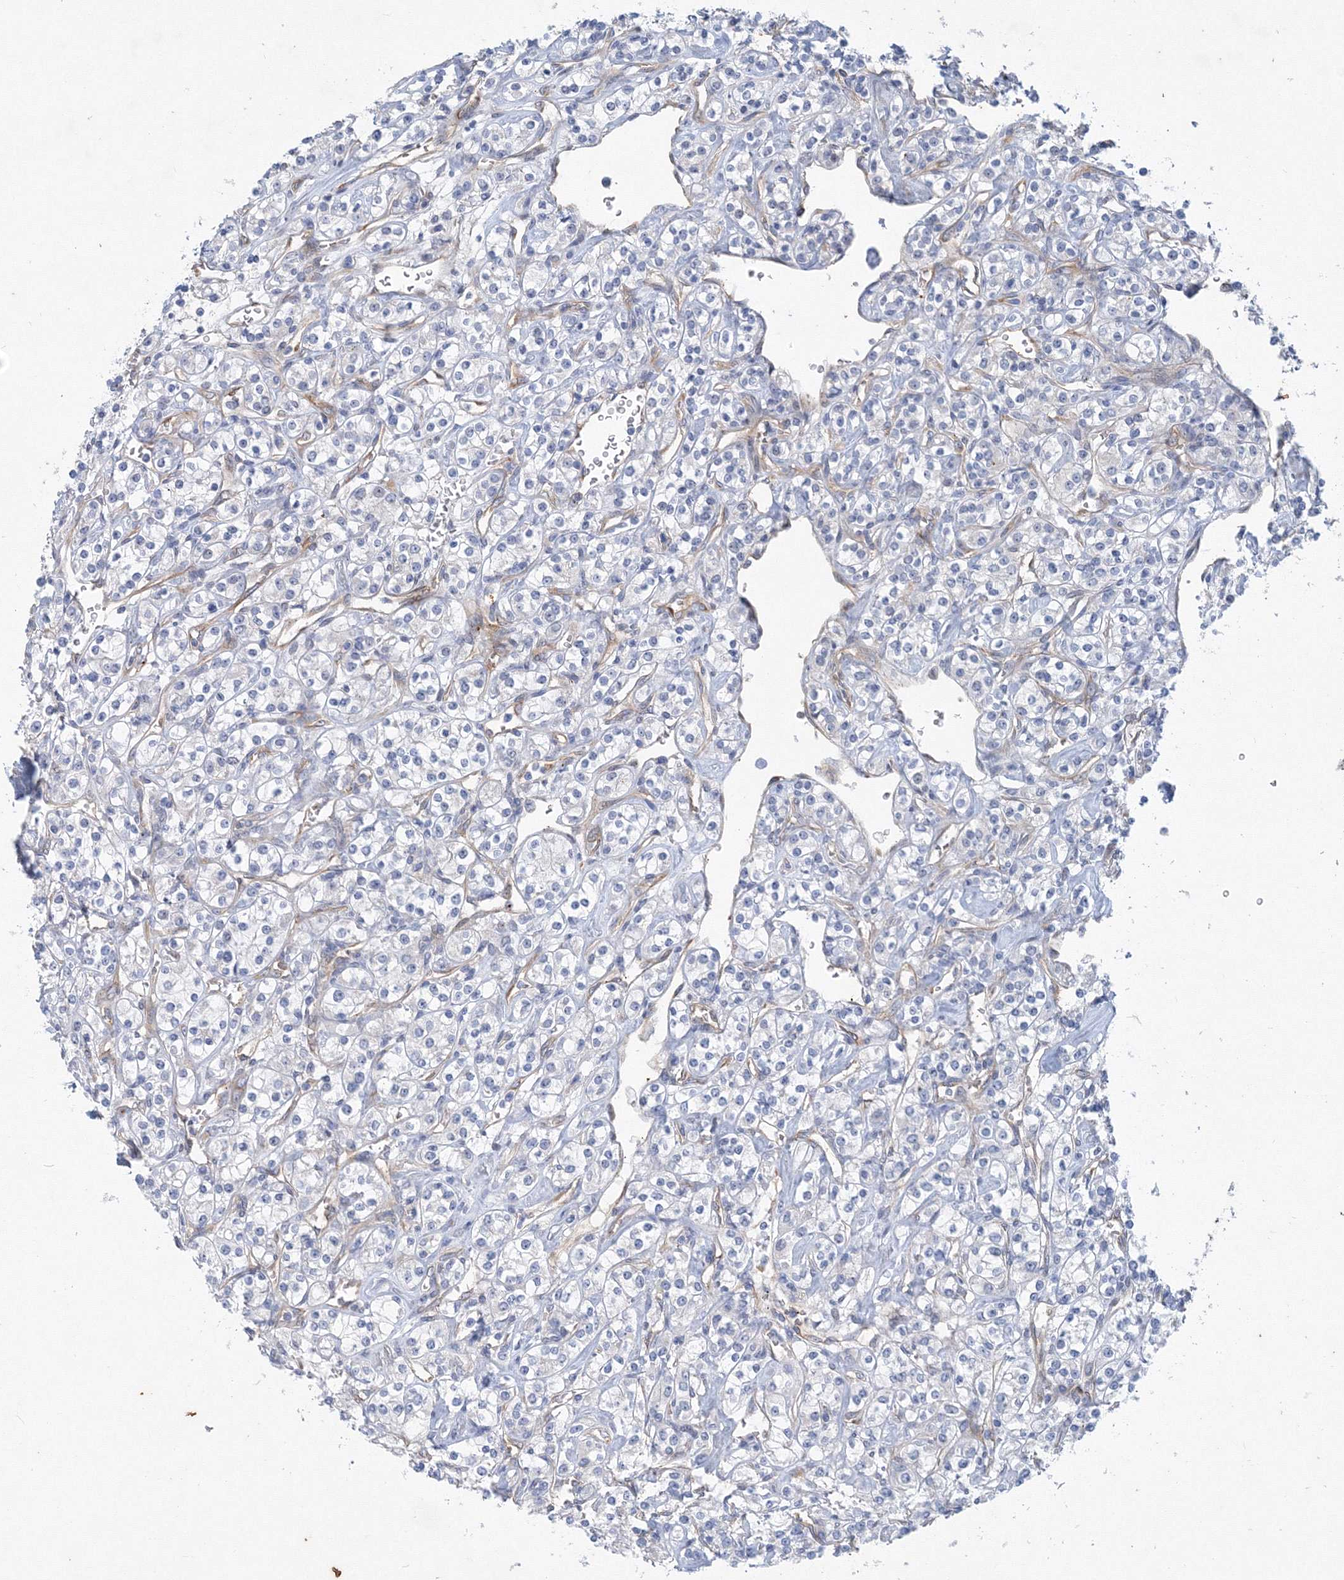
{"staining": {"intensity": "negative", "quantity": "none", "location": "none"}, "tissue": "renal cancer", "cell_type": "Tumor cells", "image_type": "cancer", "snomed": [{"axis": "morphology", "description": "Adenocarcinoma, NOS"}, {"axis": "topography", "description": "Kidney"}], "caption": "Renal adenocarcinoma was stained to show a protein in brown. There is no significant positivity in tumor cells.", "gene": "TANC1", "patient": {"sex": "male", "age": 77}}